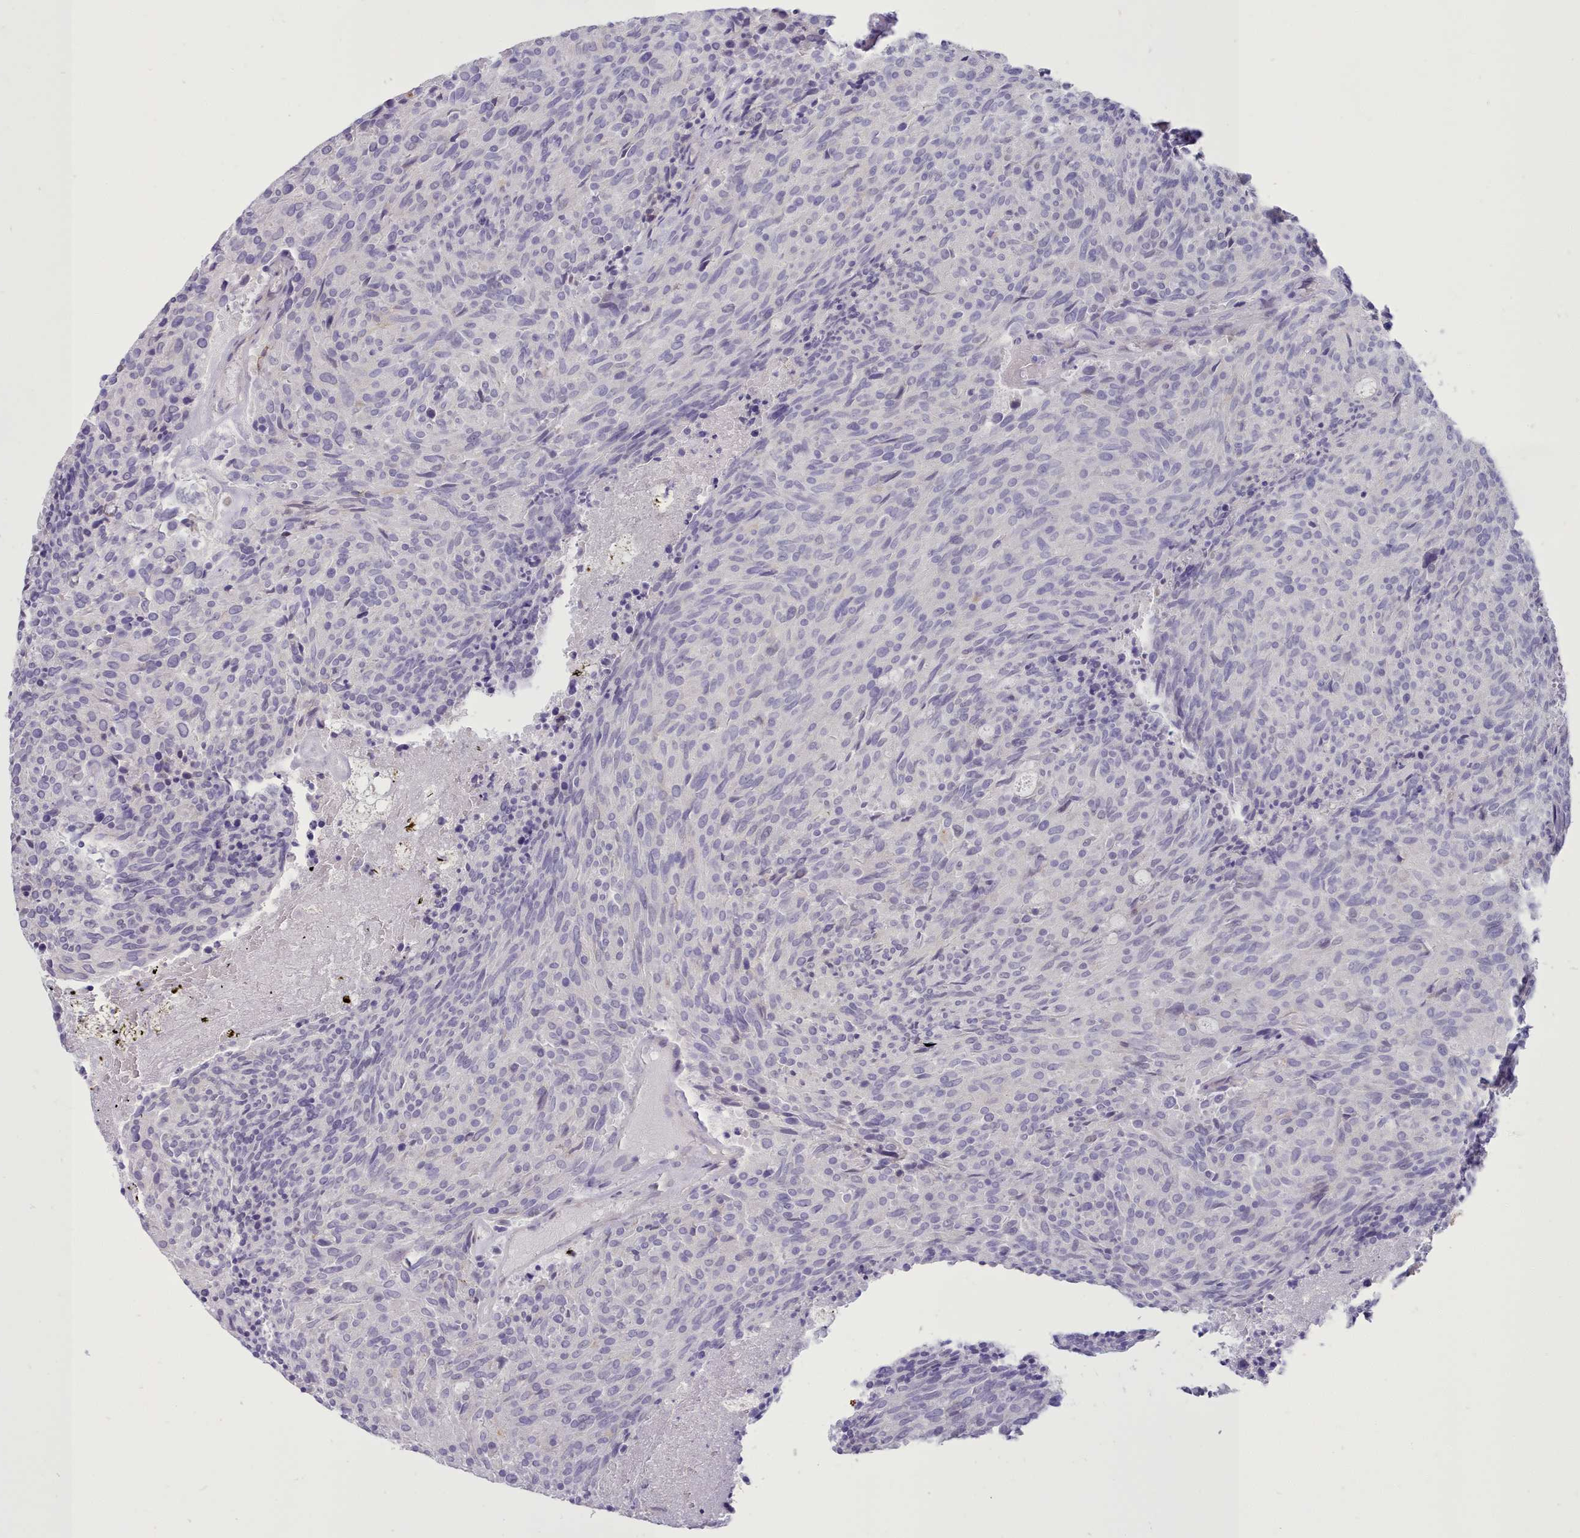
{"staining": {"intensity": "negative", "quantity": "none", "location": "none"}, "tissue": "carcinoid", "cell_type": "Tumor cells", "image_type": "cancer", "snomed": [{"axis": "morphology", "description": "Carcinoid, malignant, NOS"}, {"axis": "topography", "description": "Pancreas"}], "caption": "DAB immunohistochemical staining of malignant carcinoid reveals no significant expression in tumor cells.", "gene": "TMEM253", "patient": {"sex": "female", "age": 54}}